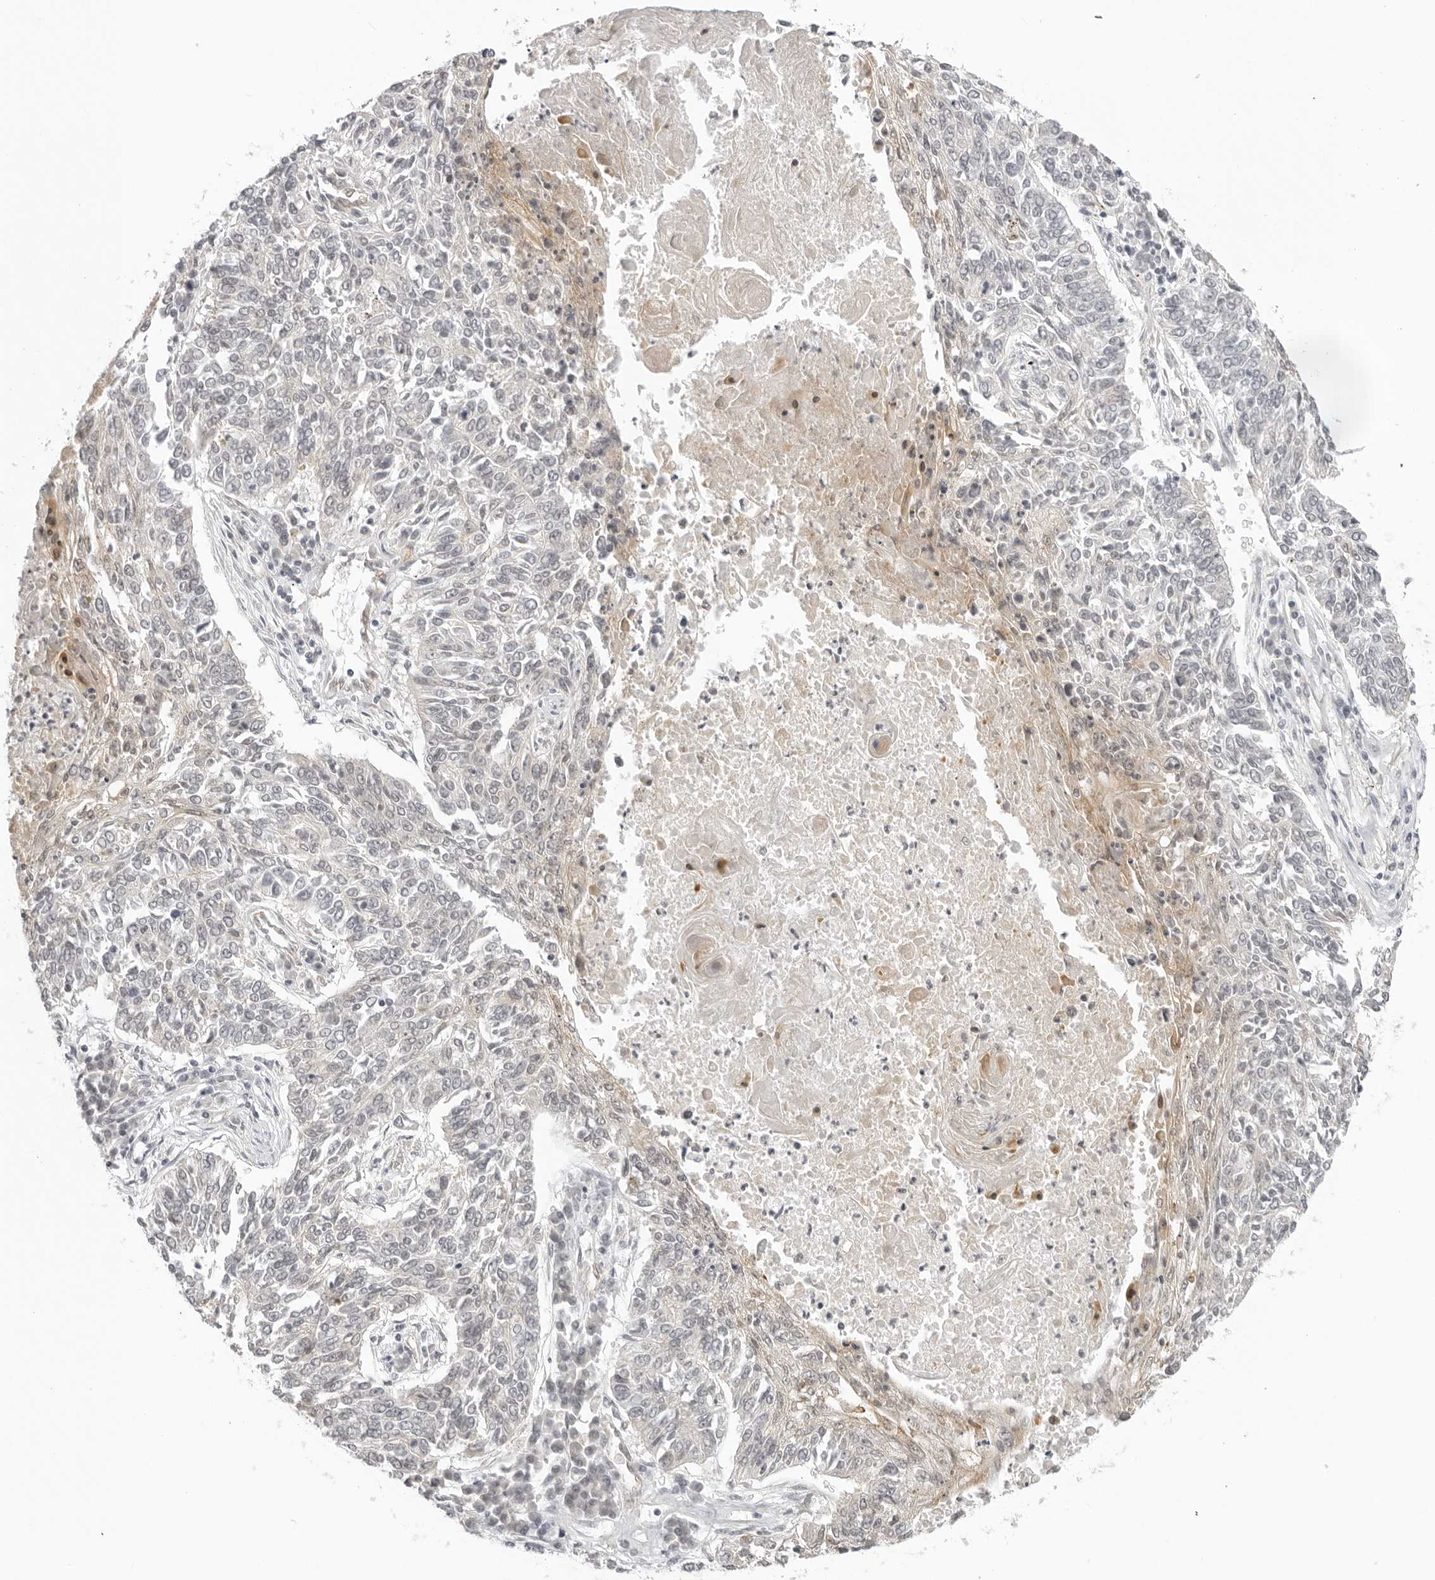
{"staining": {"intensity": "negative", "quantity": "none", "location": "none"}, "tissue": "lung cancer", "cell_type": "Tumor cells", "image_type": "cancer", "snomed": [{"axis": "morphology", "description": "Normal tissue, NOS"}, {"axis": "morphology", "description": "Squamous cell carcinoma, NOS"}, {"axis": "topography", "description": "Cartilage tissue"}, {"axis": "topography", "description": "Bronchus"}, {"axis": "topography", "description": "Lung"}], "caption": "Micrograph shows no significant protein expression in tumor cells of lung squamous cell carcinoma.", "gene": "TRAPPC3", "patient": {"sex": "female", "age": 49}}